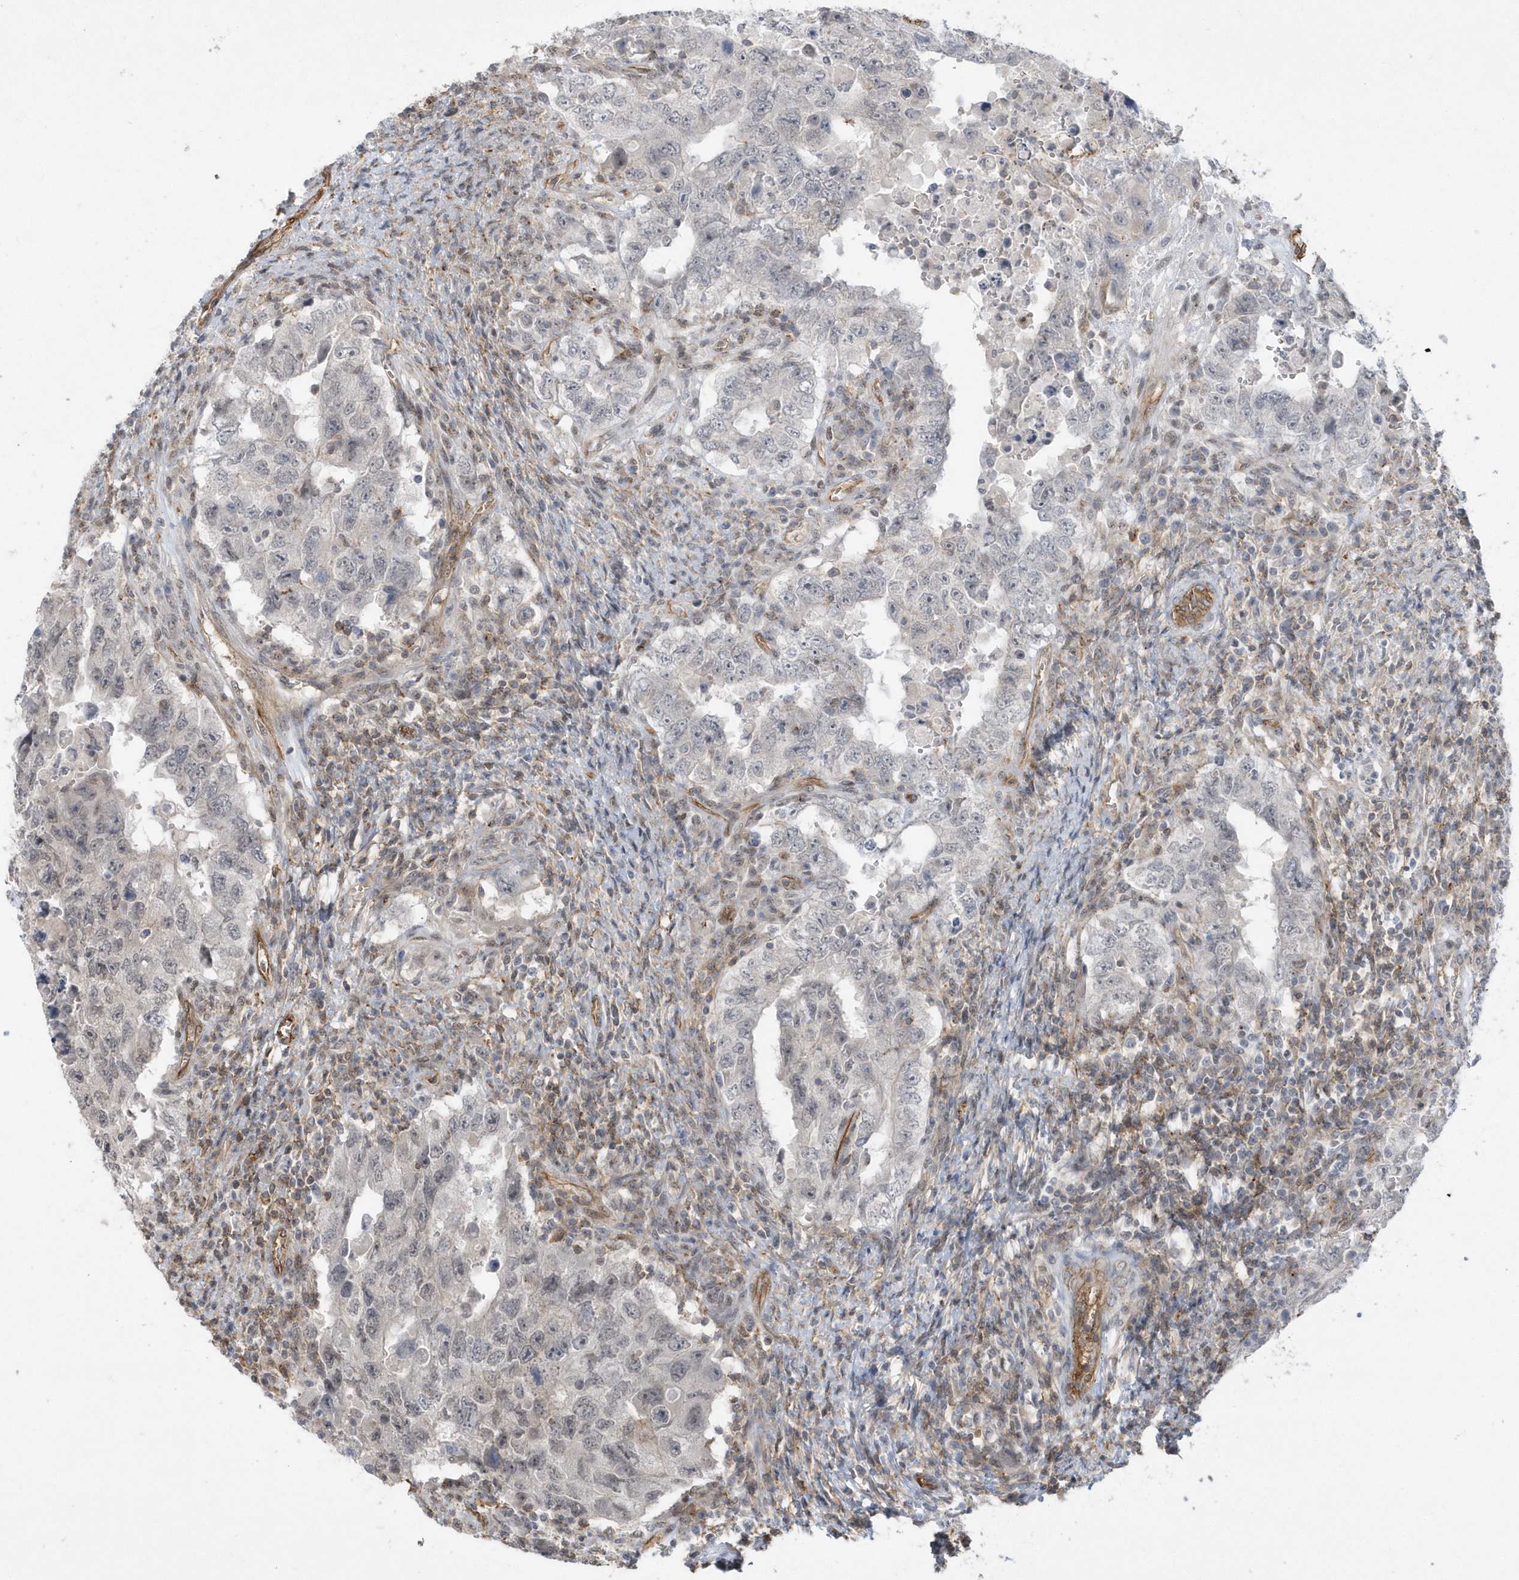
{"staining": {"intensity": "negative", "quantity": "none", "location": "none"}, "tissue": "testis cancer", "cell_type": "Tumor cells", "image_type": "cancer", "snomed": [{"axis": "morphology", "description": "Carcinoma, Embryonal, NOS"}, {"axis": "topography", "description": "Testis"}], "caption": "DAB immunohistochemical staining of testis cancer (embryonal carcinoma) demonstrates no significant staining in tumor cells.", "gene": "CRIP3", "patient": {"sex": "male", "age": 26}}